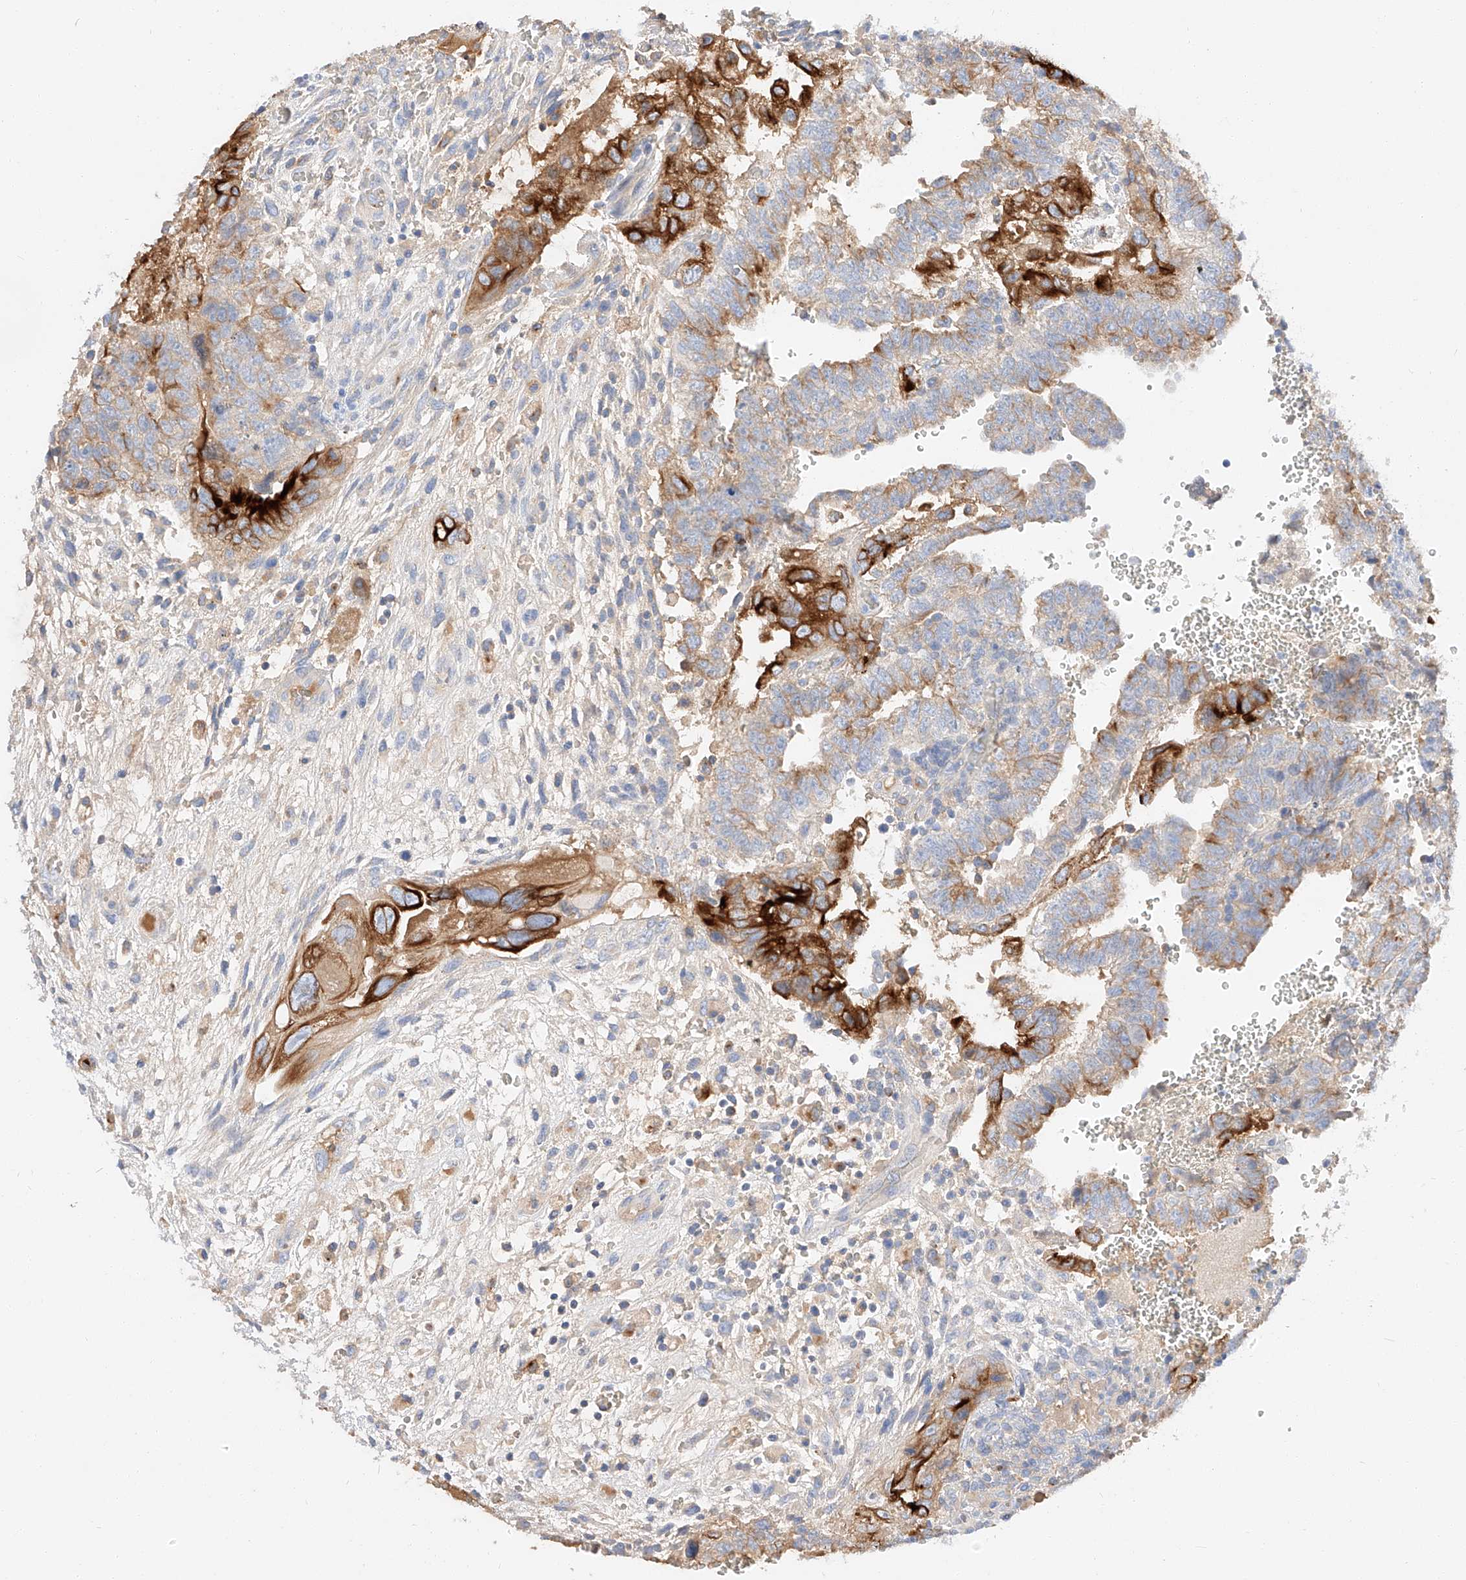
{"staining": {"intensity": "strong", "quantity": "<25%", "location": "cytoplasmic/membranous"}, "tissue": "testis cancer", "cell_type": "Tumor cells", "image_type": "cancer", "snomed": [{"axis": "morphology", "description": "Carcinoma, Embryonal, NOS"}, {"axis": "topography", "description": "Testis"}], "caption": "Protein staining reveals strong cytoplasmic/membranous positivity in about <25% of tumor cells in testis embryonal carcinoma.", "gene": "MAP7", "patient": {"sex": "male", "age": 37}}